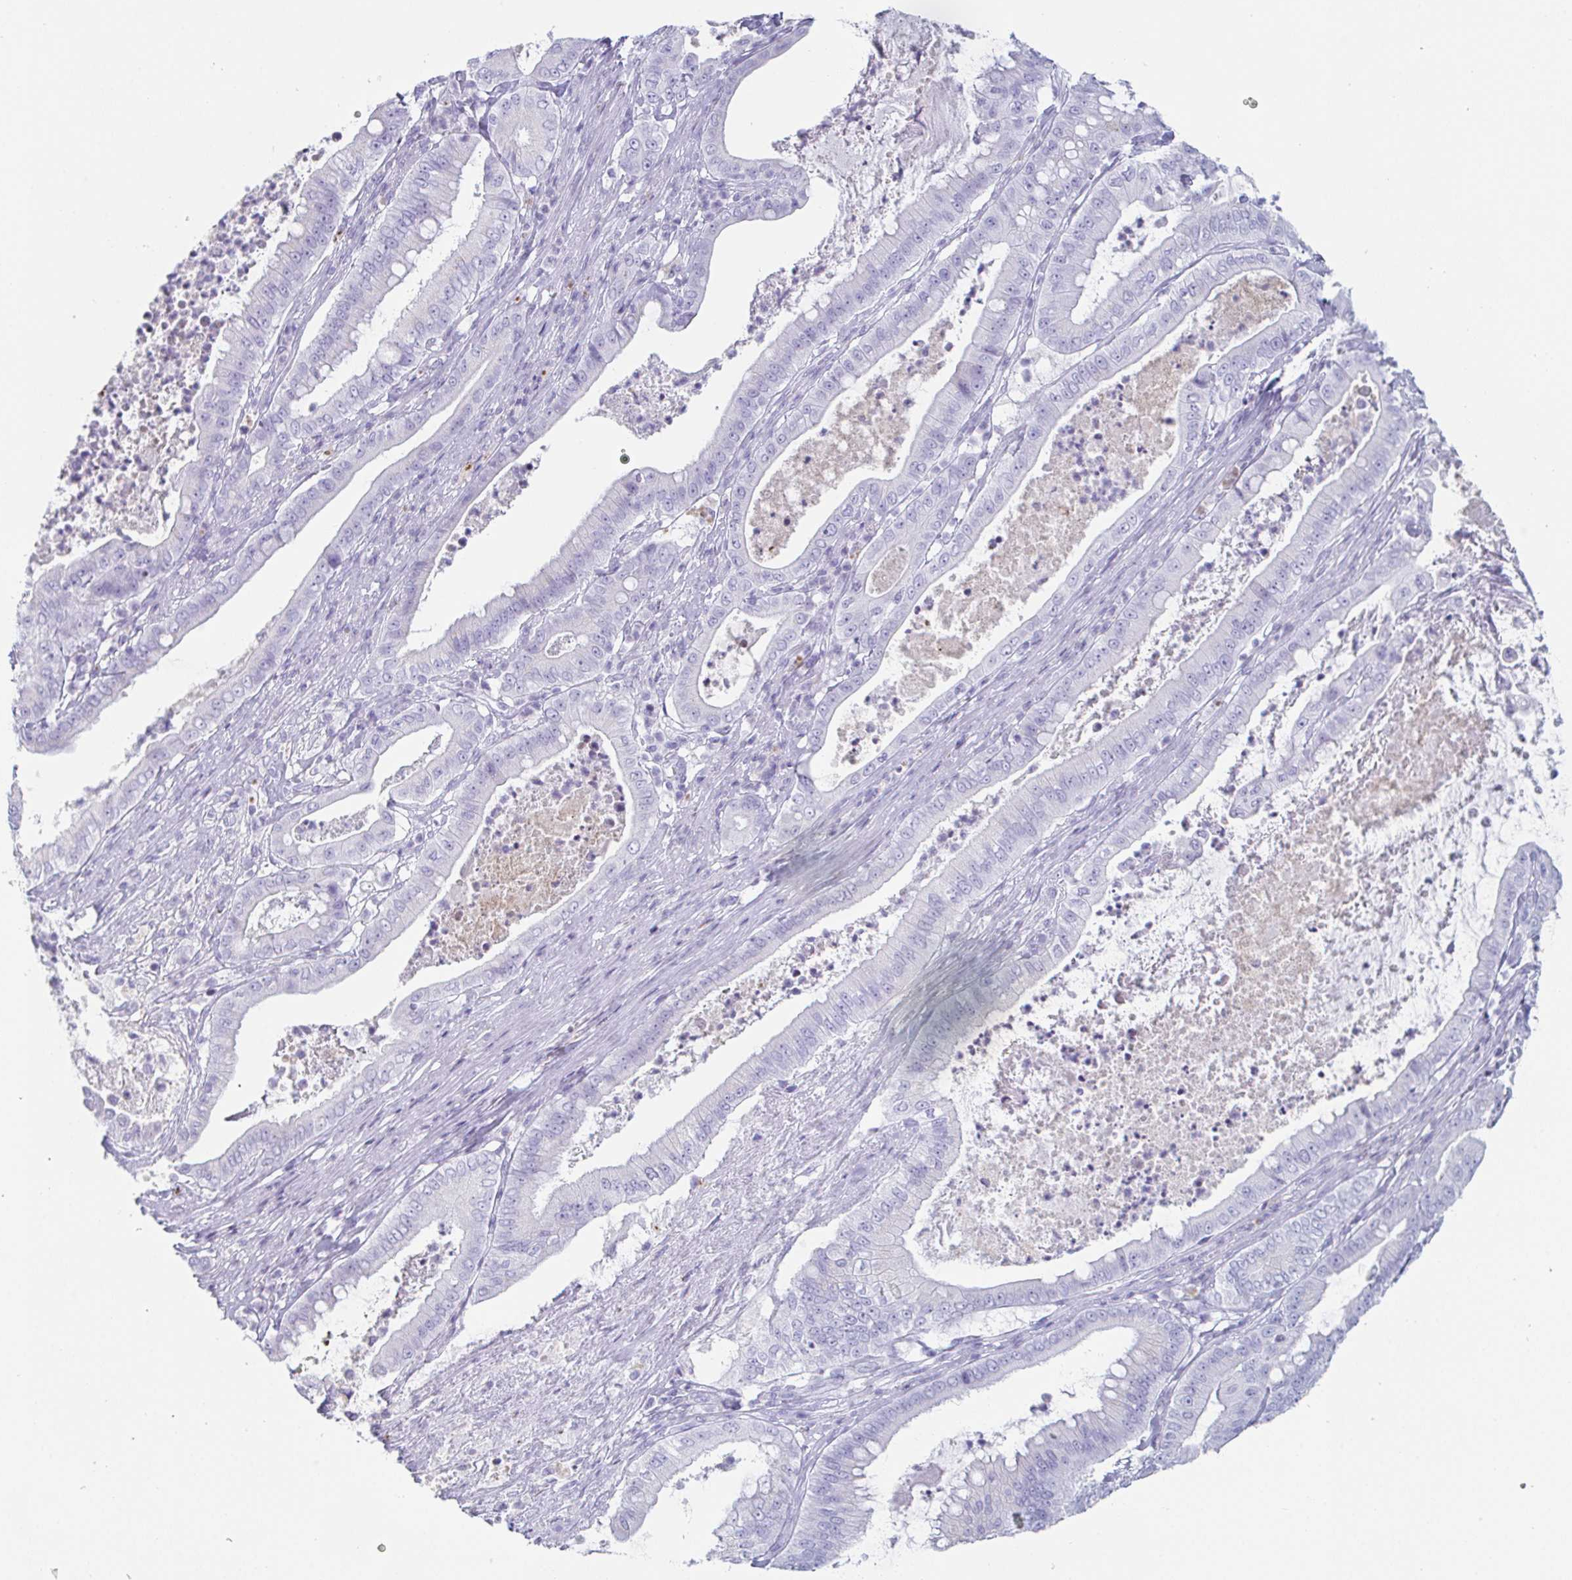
{"staining": {"intensity": "negative", "quantity": "none", "location": "none"}, "tissue": "pancreatic cancer", "cell_type": "Tumor cells", "image_type": "cancer", "snomed": [{"axis": "morphology", "description": "Adenocarcinoma, NOS"}, {"axis": "topography", "description": "Pancreas"}], "caption": "This is an IHC micrograph of pancreatic adenocarcinoma. There is no staining in tumor cells.", "gene": "CREG2", "patient": {"sex": "male", "age": 71}}